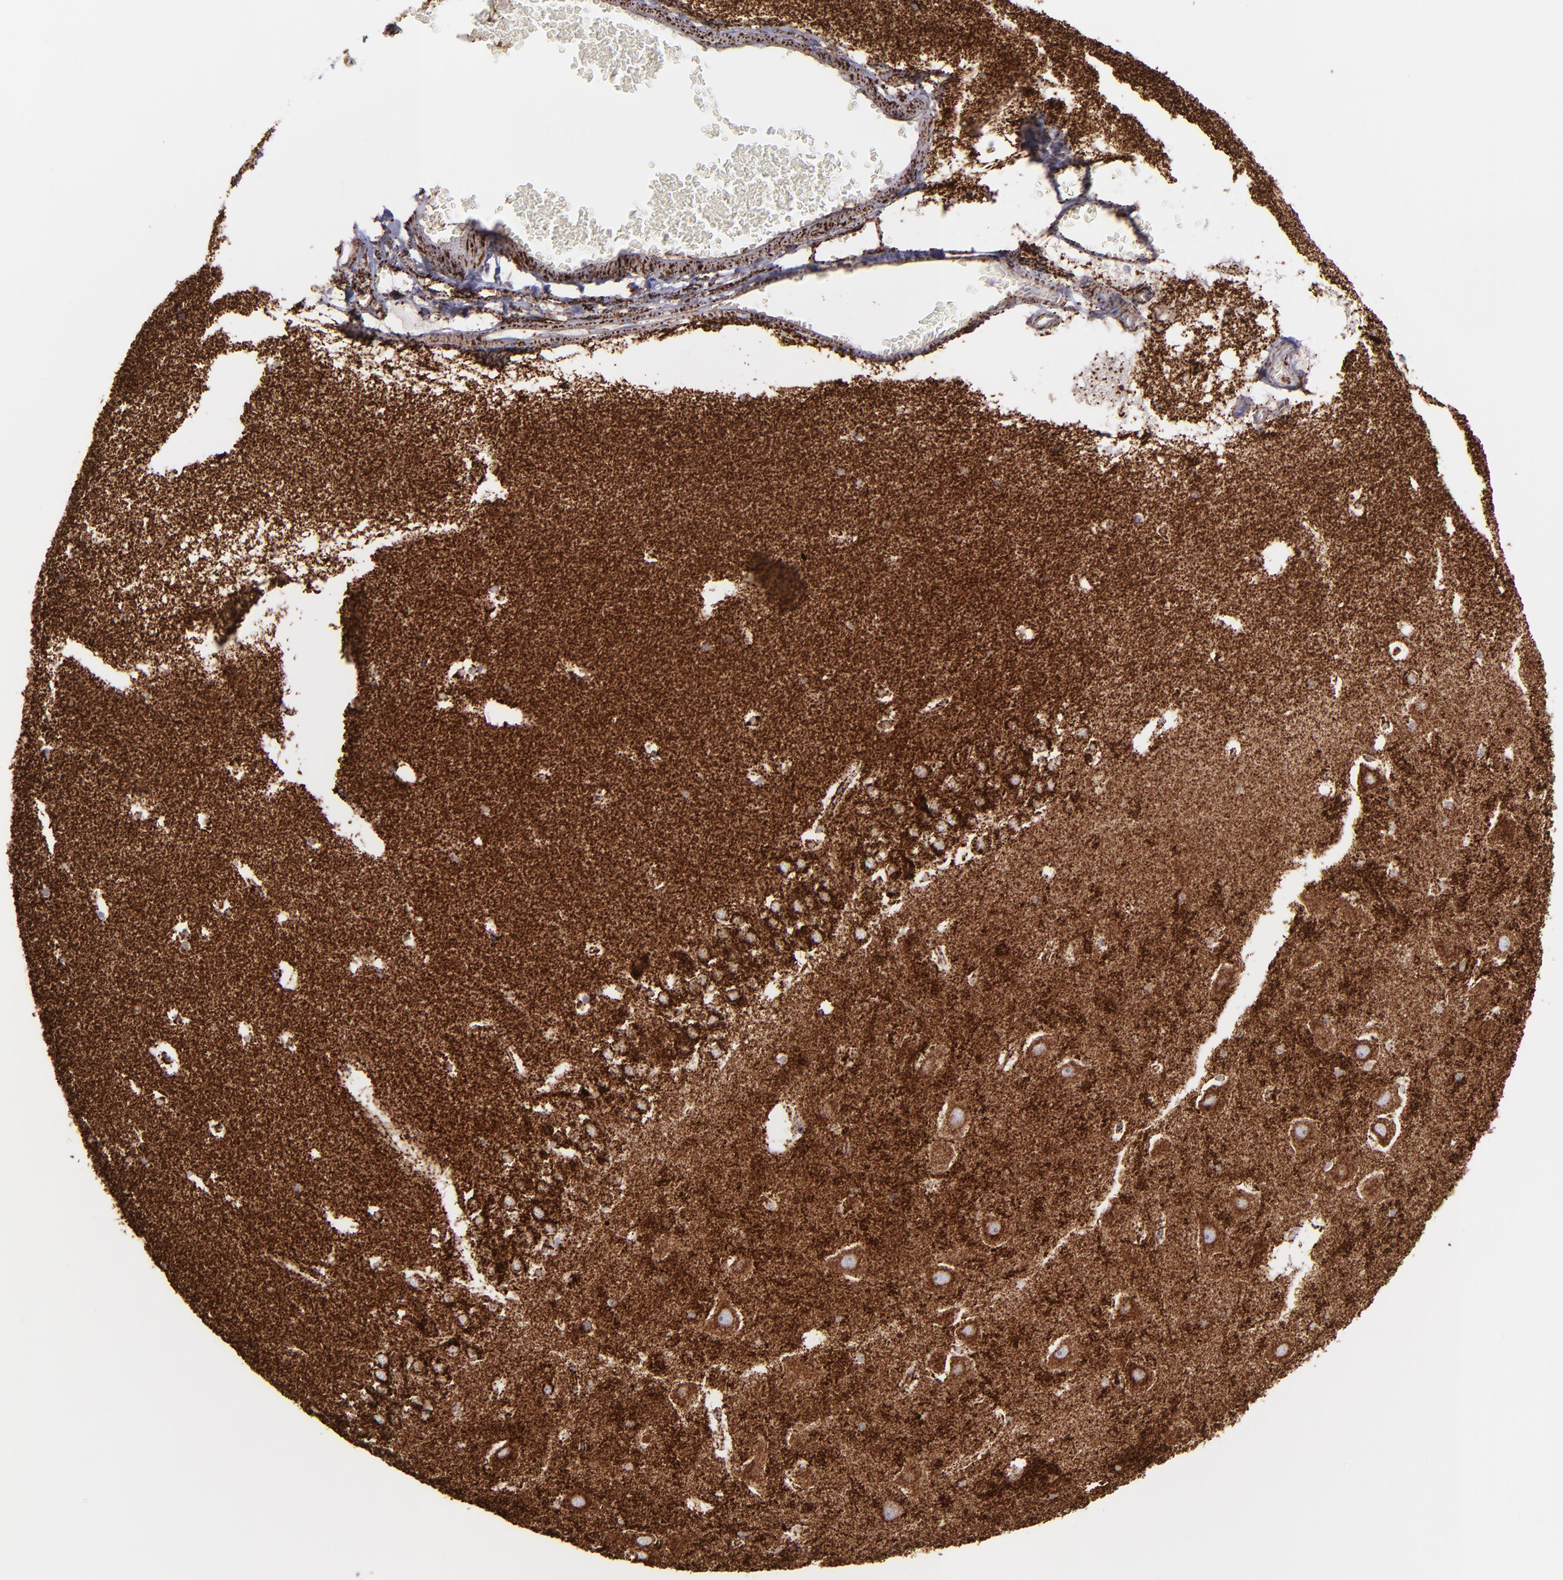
{"staining": {"intensity": "negative", "quantity": "none", "location": "none"}, "tissue": "hippocampus", "cell_type": "Glial cells", "image_type": "normal", "snomed": [{"axis": "morphology", "description": "Normal tissue, NOS"}, {"axis": "topography", "description": "Hippocampus"}], "caption": "Glial cells are negative for brown protein staining in normal hippocampus. Brightfield microscopy of immunohistochemistry stained with DAB (brown) and hematoxylin (blue), captured at high magnification.", "gene": "MAOB", "patient": {"sex": "male", "age": 45}}